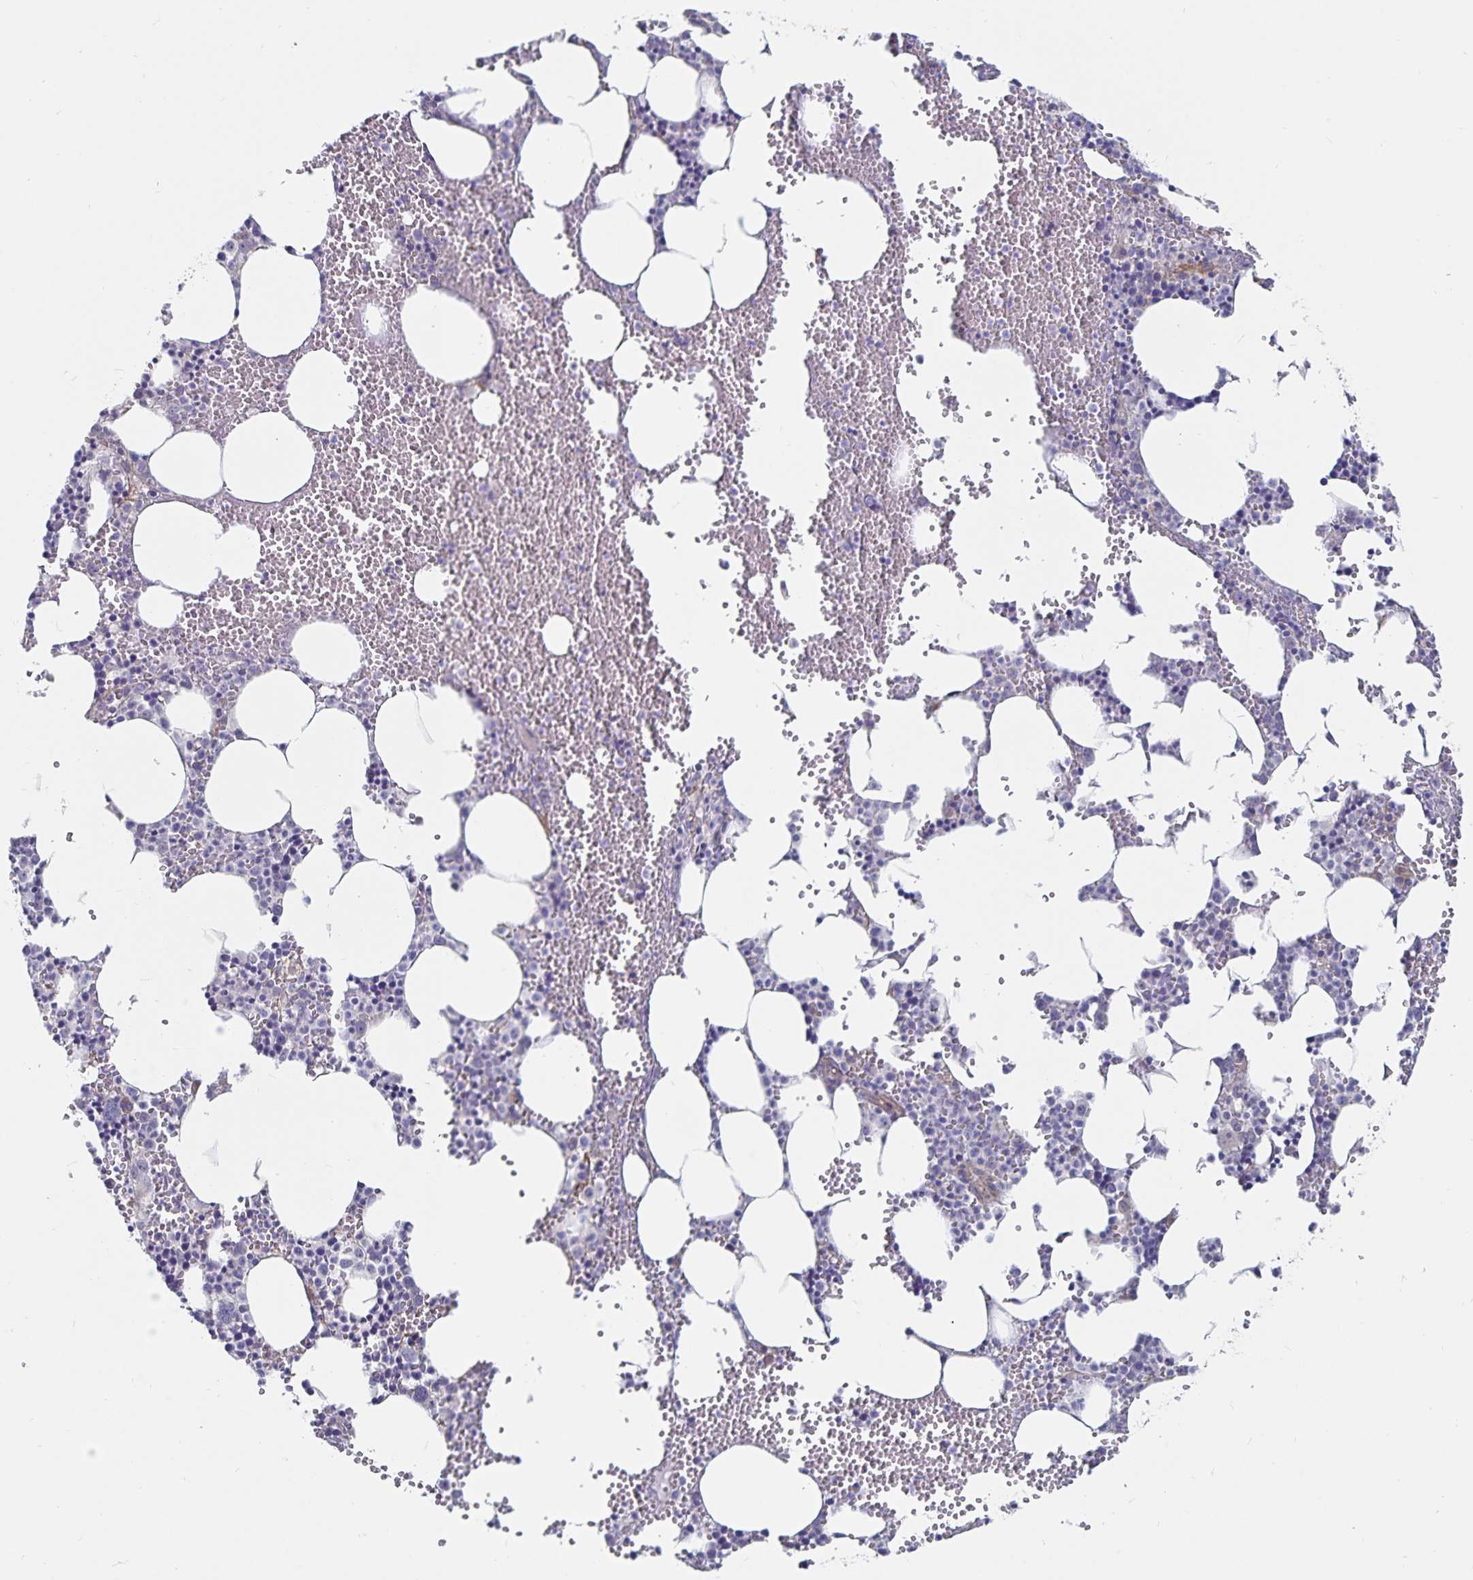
{"staining": {"intensity": "negative", "quantity": "none", "location": "none"}, "tissue": "bone marrow", "cell_type": "Hematopoietic cells", "image_type": "normal", "snomed": [{"axis": "morphology", "description": "Normal tissue, NOS"}, {"axis": "topography", "description": "Bone marrow"}], "caption": "Immunohistochemistry histopathology image of normal human bone marrow stained for a protein (brown), which exhibits no positivity in hematopoietic cells.", "gene": "SSTR1", "patient": {"sex": "male", "age": 89}}